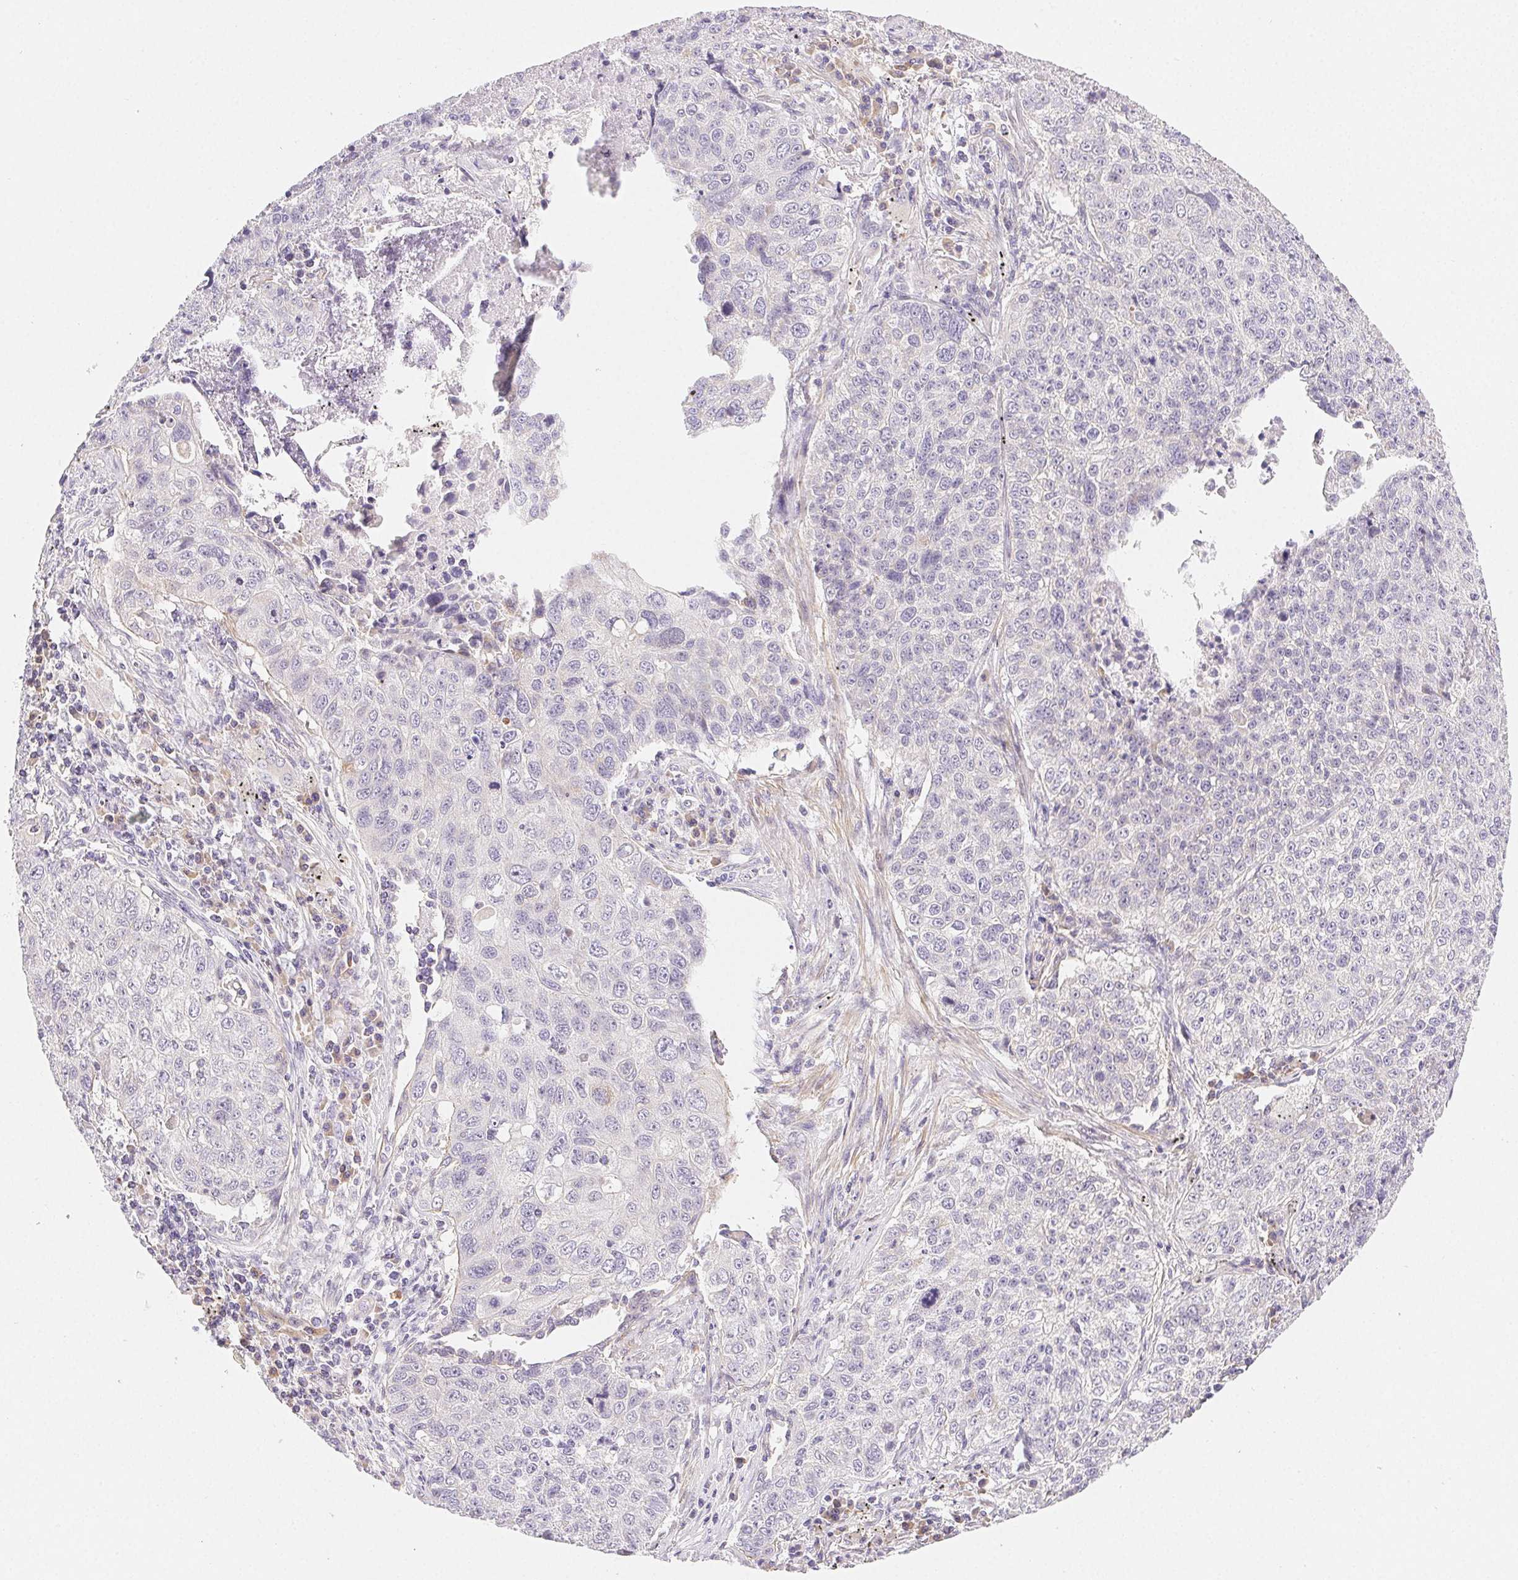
{"staining": {"intensity": "negative", "quantity": "none", "location": "none"}, "tissue": "lung cancer", "cell_type": "Tumor cells", "image_type": "cancer", "snomed": [{"axis": "morphology", "description": "Normal morphology"}, {"axis": "morphology", "description": "Aneuploidy"}, {"axis": "morphology", "description": "Squamous cell carcinoma, NOS"}, {"axis": "topography", "description": "Lymph node"}, {"axis": "topography", "description": "Lung"}], "caption": "DAB (3,3'-diaminobenzidine) immunohistochemical staining of lung cancer (aneuploidy) demonstrates no significant positivity in tumor cells.", "gene": "CSN1S1", "patient": {"sex": "female", "age": 76}}